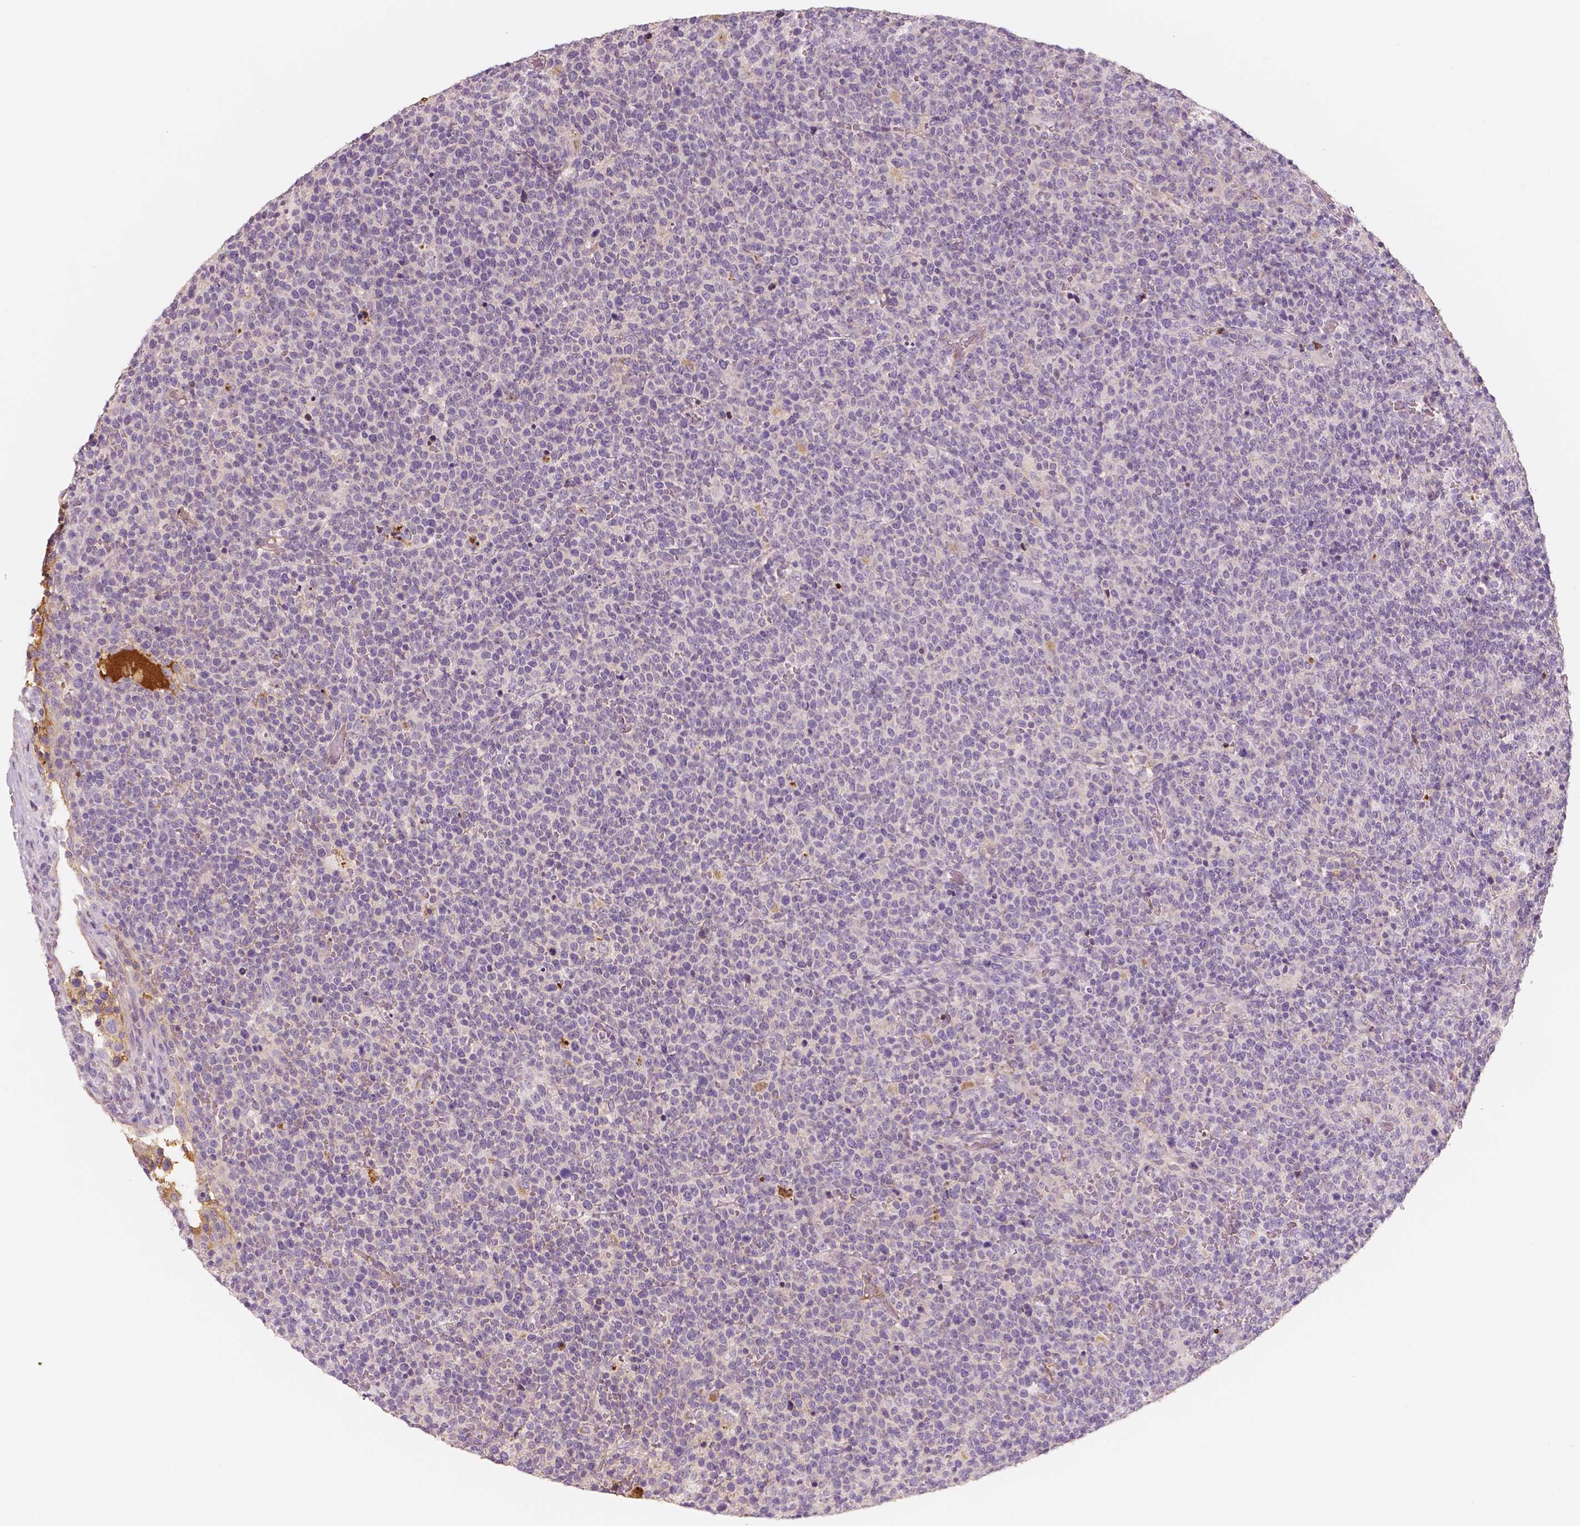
{"staining": {"intensity": "negative", "quantity": "none", "location": "none"}, "tissue": "lymphoma", "cell_type": "Tumor cells", "image_type": "cancer", "snomed": [{"axis": "morphology", "description": "Malignant lymphoma, non-Hodgkin's type, High grade"}, {"axis": "topography", "description": "Lymph node"}], "caption": "Histopathology image shows no protein expression in tumor cells of lymphoma tissue.", "gene": "APOA4", "patient": {"sex": "male", "age": 61}}